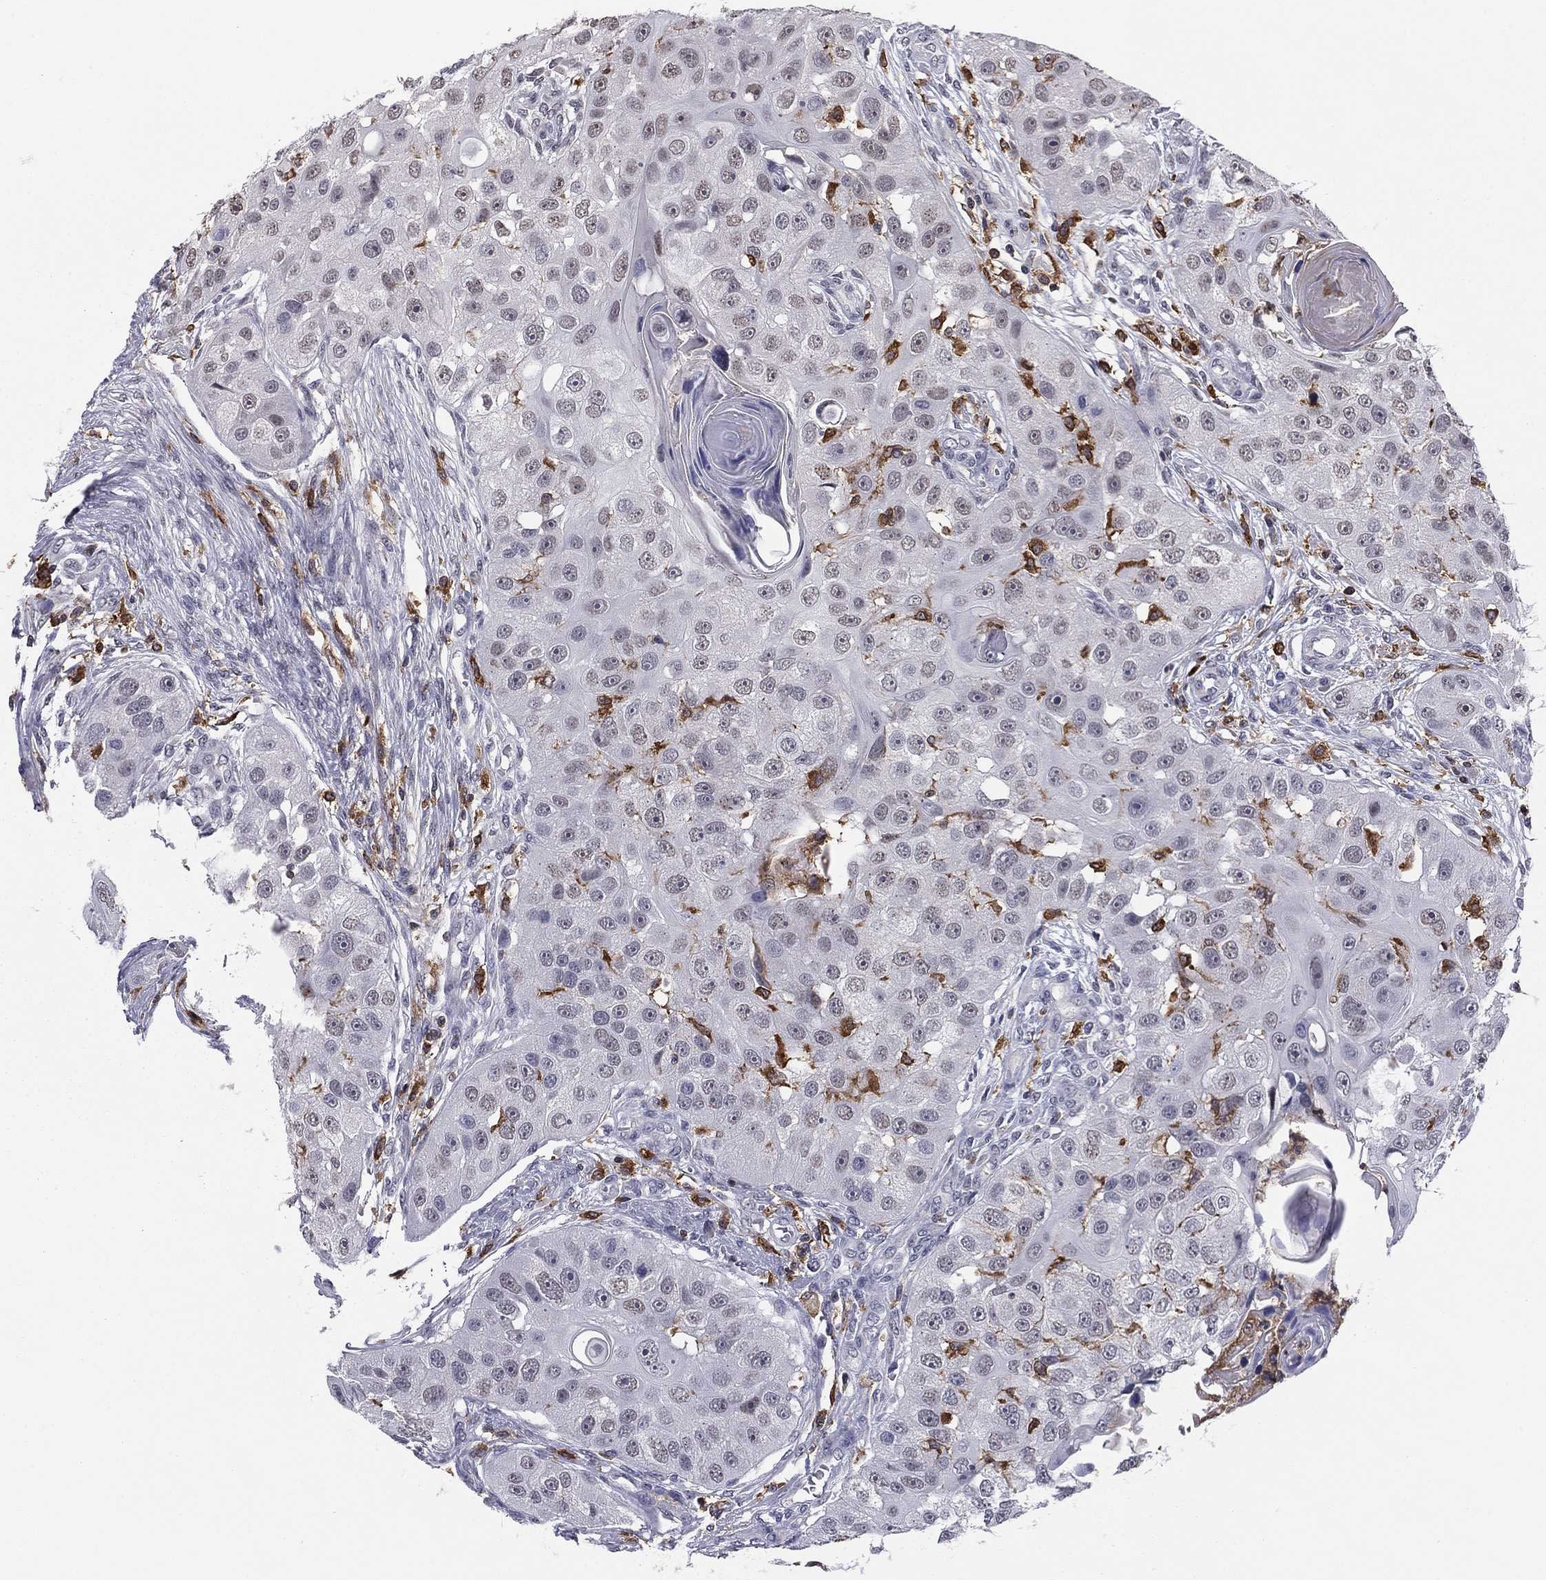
{"staining": {"intensity": "negative", "quantity": "none", "location": "none"}, "tissue": "head and neck cancer", "cell_type": "Tumor cells", "image_type": "cancer", "snomed": [{"axis": "morphology", "description": "Normal tissue, NOS"}, {"axis": "morphology", "description": "Squamous cell carcinoma, NOS"}, {"axis": "topography", "description": "Skeletal muscle"}, {"axis": "topography", "description": "Head-Neck"}], "caption": "DAB (3,3'-diaminobenzidine) immunohistochemical staining of human head and neck squamous cell carcinoma reveals no significant expression in tumor cells.", "gene": "PLCB2", "patient": {"sex": "male", "age": 51}}